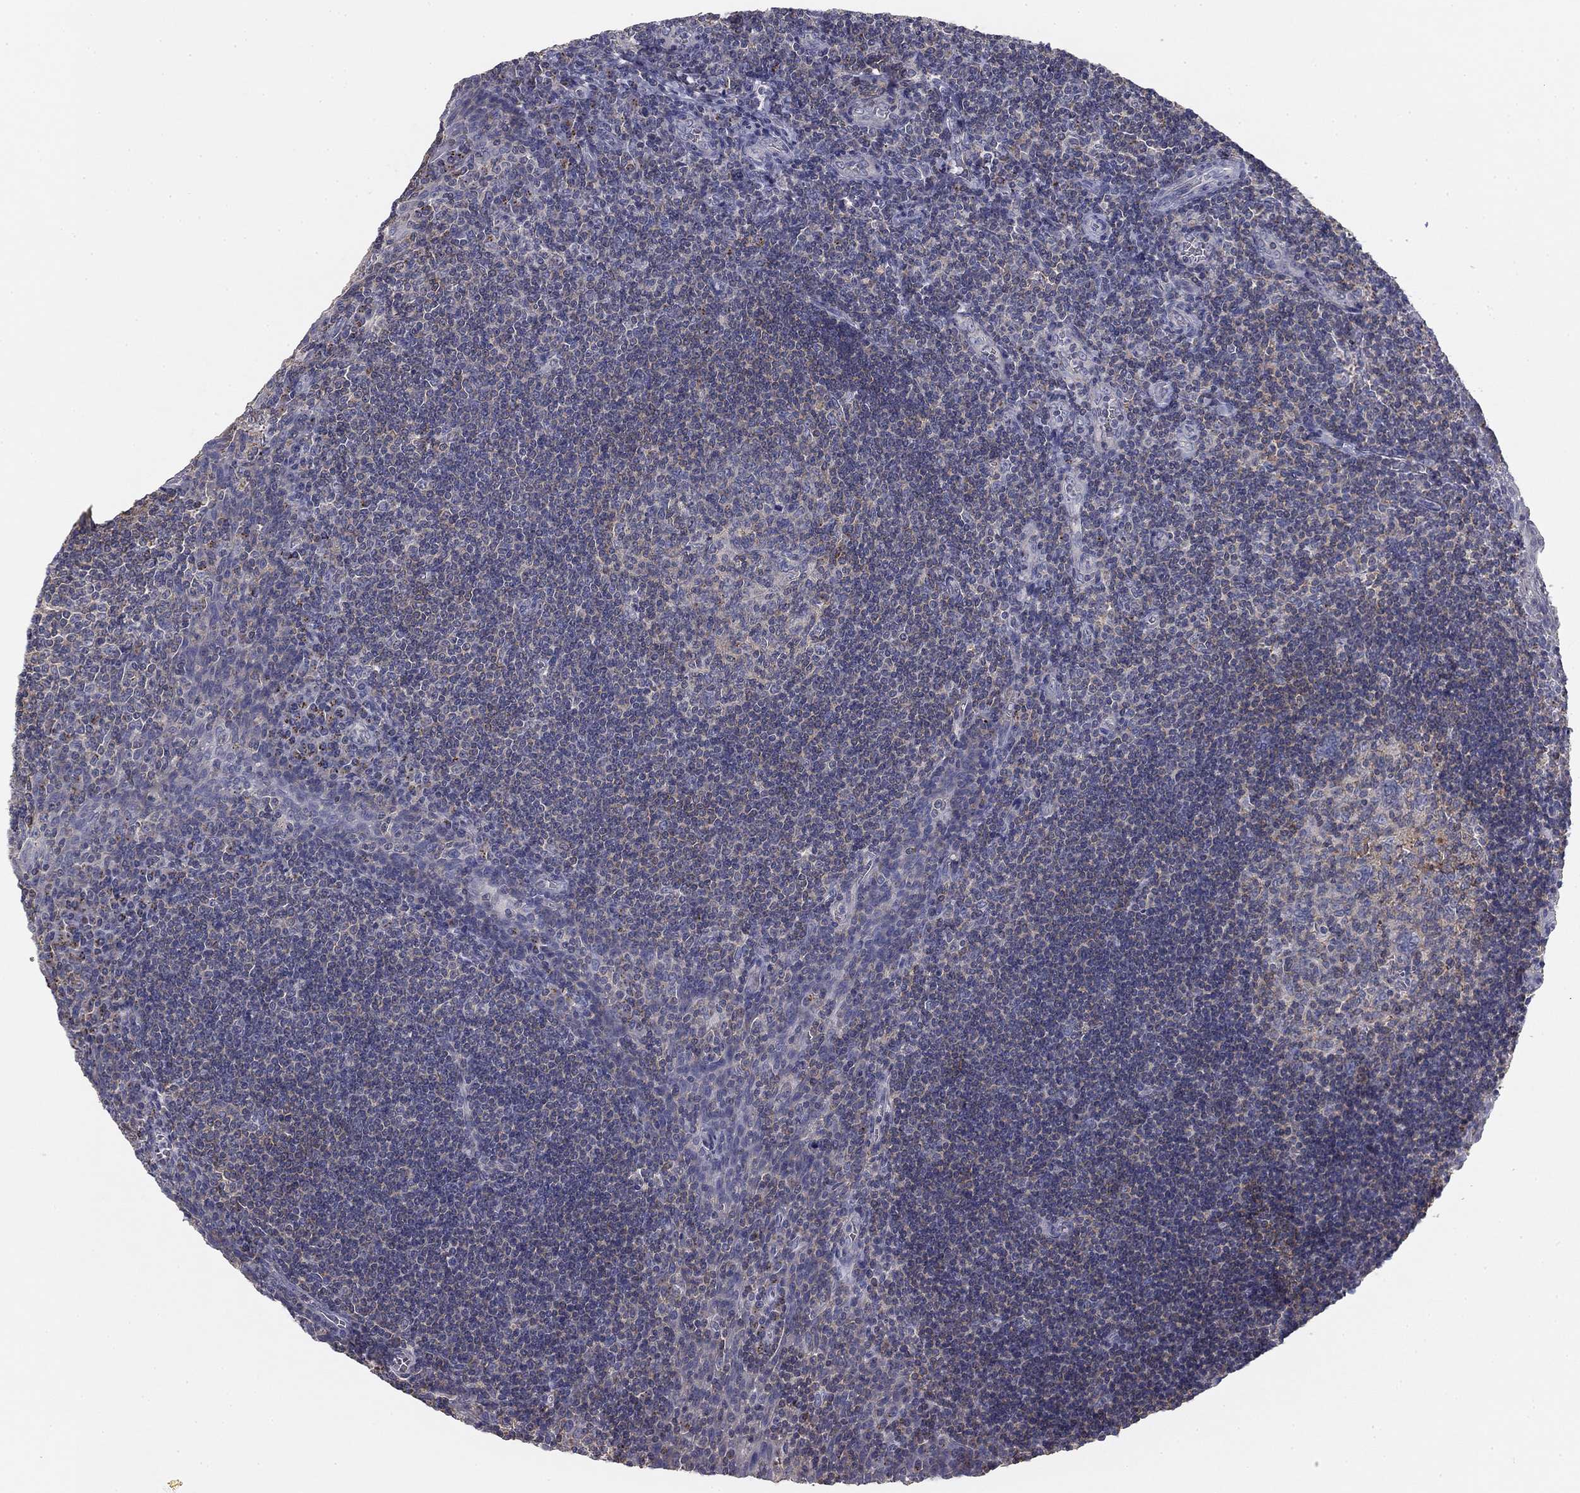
{"staining": {"intensity": "negative", "quantity": "none", "location": "none"}, "tissue": "tonsil", "cell_type": "Germinal center cells", "image_type": "normal", "snomed": [{"axis": "morphology", "description": "Normal tissue, NOS"}, {"axis": "morphology", "description": "Inflammation, NOS"}, {"axis": "topography", "description": "Tonsil"}], "caption": "A micrograph of tonsil stained for a protein displays no brown staining in germinal center cells.", "gene": "SEPTIN3", "patient": {"sex": "female", "age": 31}}